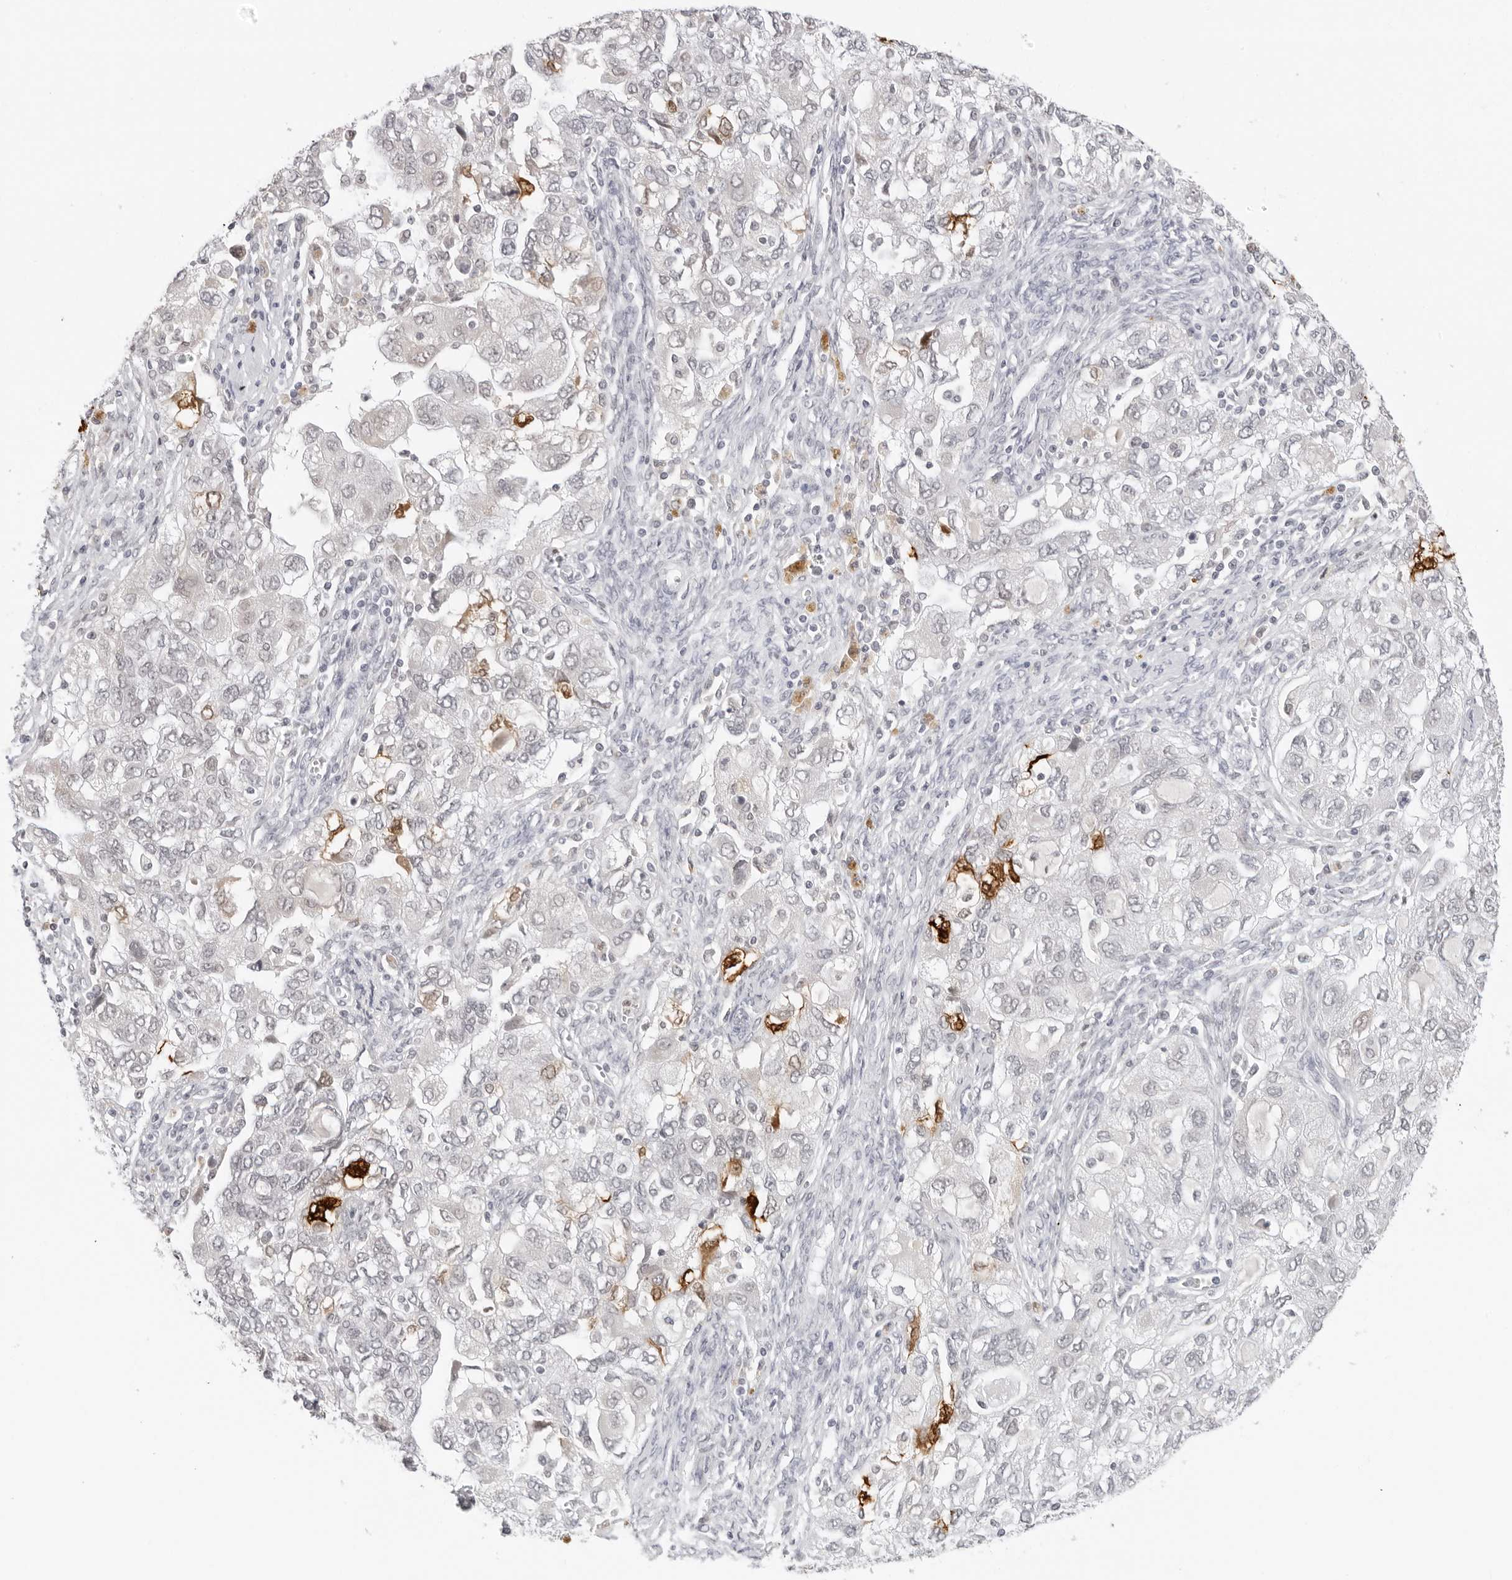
{"staining": {"intensity": "negative", "quantity": "none", "location": "none"}, "tissue": "ovarian cancer", "cell_type": "Tumor cells", "image_type": "cancer", "snomed": [{"axis": "morphology", "description": "Carcinoma, NOS"}, {"axis": "morphology", "description": "Cystadenocarcinoma, serous, NOS"}, {"axis": "topography", "description": "Ovary"}], "caption": "High power microscopy histopathology image of an IHC photomicrograph of ovarian cancer, revealing no significant expression in tumor cells.", "gene": "MSH6", "patient": {"sex": "female", "age": 69}}